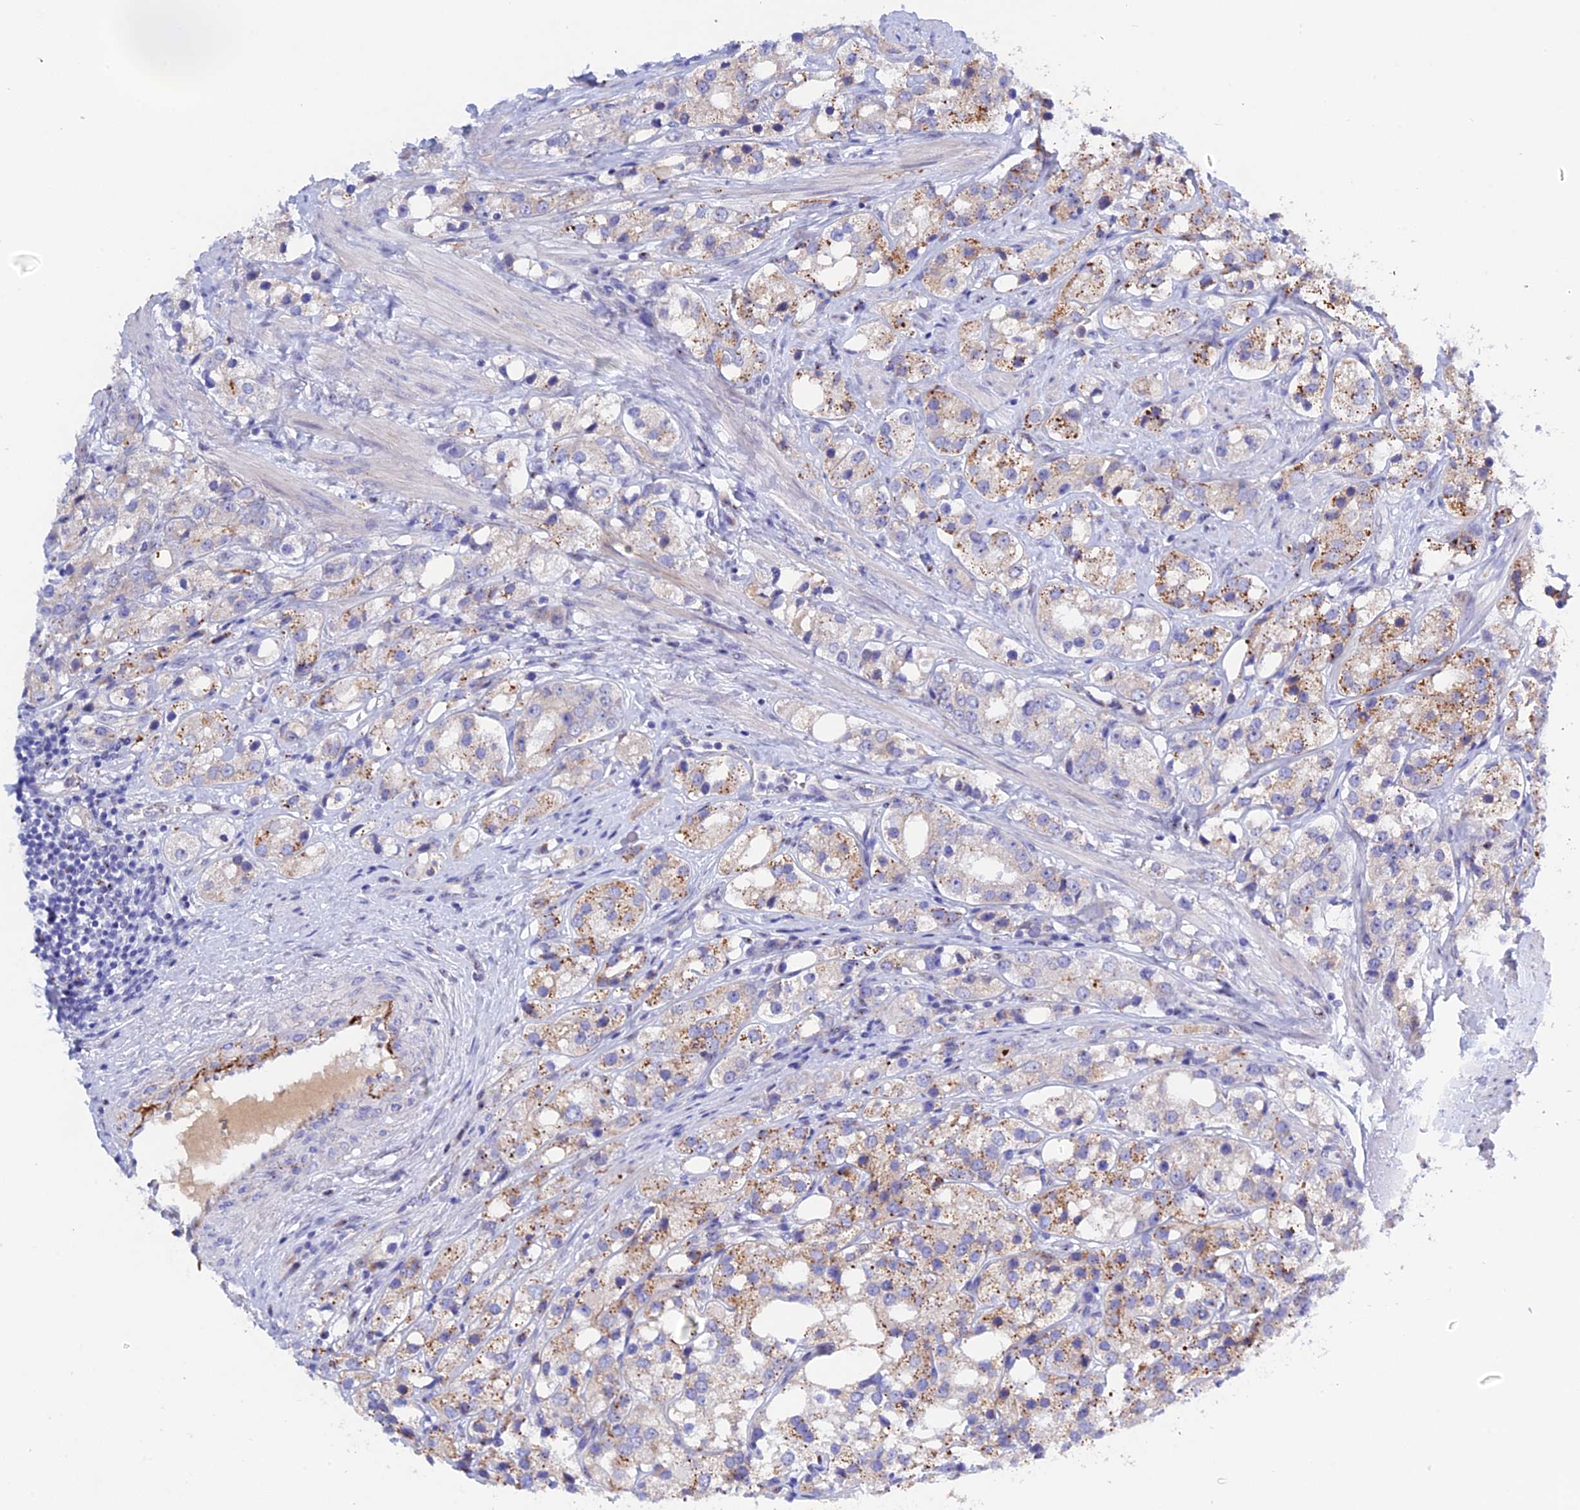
{"staining": {"intensity": "moderate", "quantity": "25%-75%", "location": "cytoplasmic/membranous"}, "tissue": "prostate cancer", "cell_type": "Tumor cells", "image_type": "cancer", "snomed": [{"axis": "morphology", "description": "Adenocarcinoma, NOS"}, {"axis": "topography", "description": "Prostate"}], "caption": "Moderate cytoplasmic/membranous protein expression is present in approximately 25%-75% of tumor cells in adenocarcinoma (prostate). (IHC, brightfield microscopy, high magnification).", "gene": "GK5", "patient": {"sex": "male", "age": 79}}